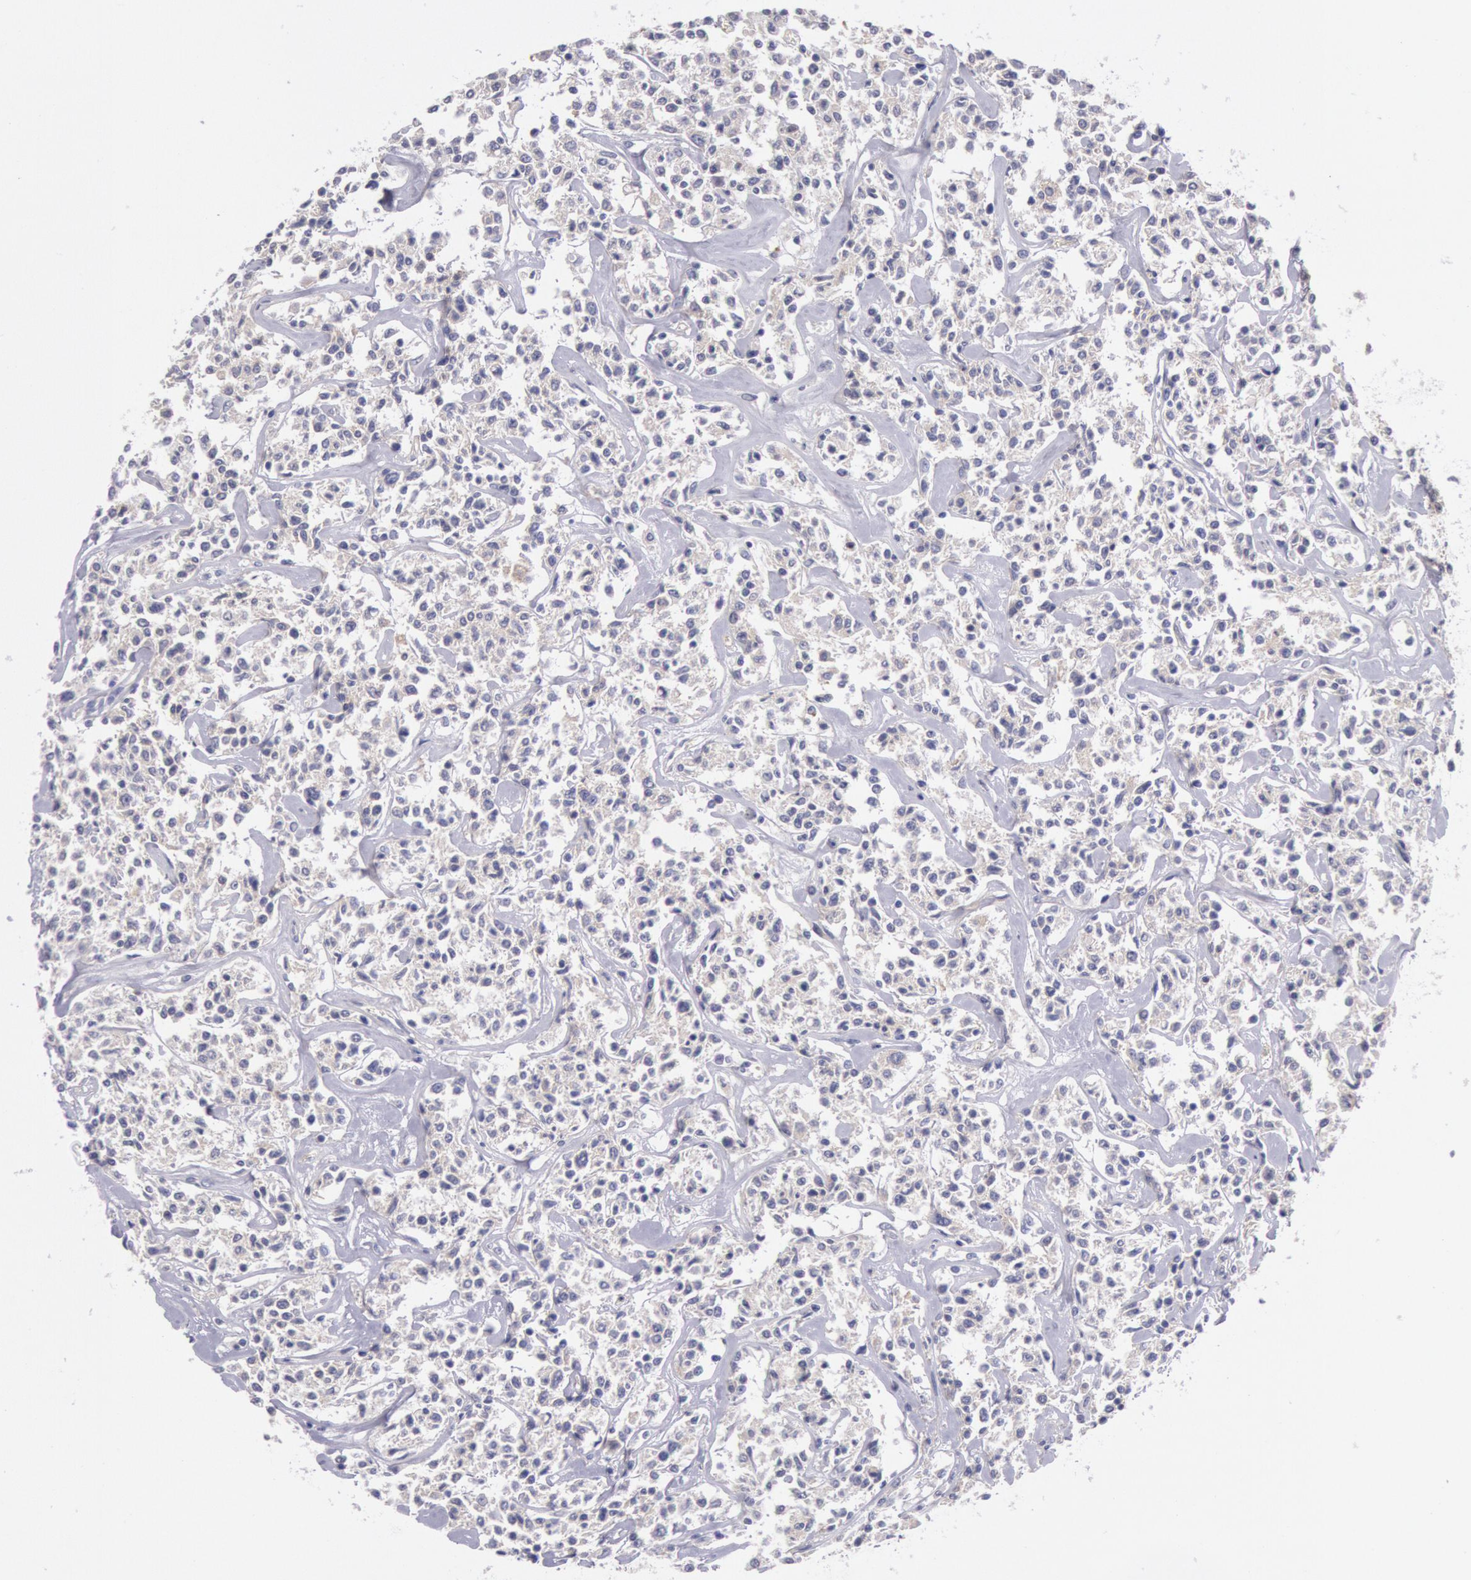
{"staining": {"intensity": "weak", "quantity": "<25%", "location": "cytoplasmic/membranous"}, "tissue": "lymphoma", "cell_type": "Tumor cells", "image_type": "cancer", "snomed": [{"axis": "morphology", "description": "Malignant lymphoma, non-Hodgkin's type, Low grade"}, {"axis": "topography", "description": "Small intestine"}], "caption": "Human lymphoma stained for a protein using immunohistochemistry exhibits no staining in tumor cells.", "gene": "MYO5A", "patient": {"sex": "female", "age": 59}}